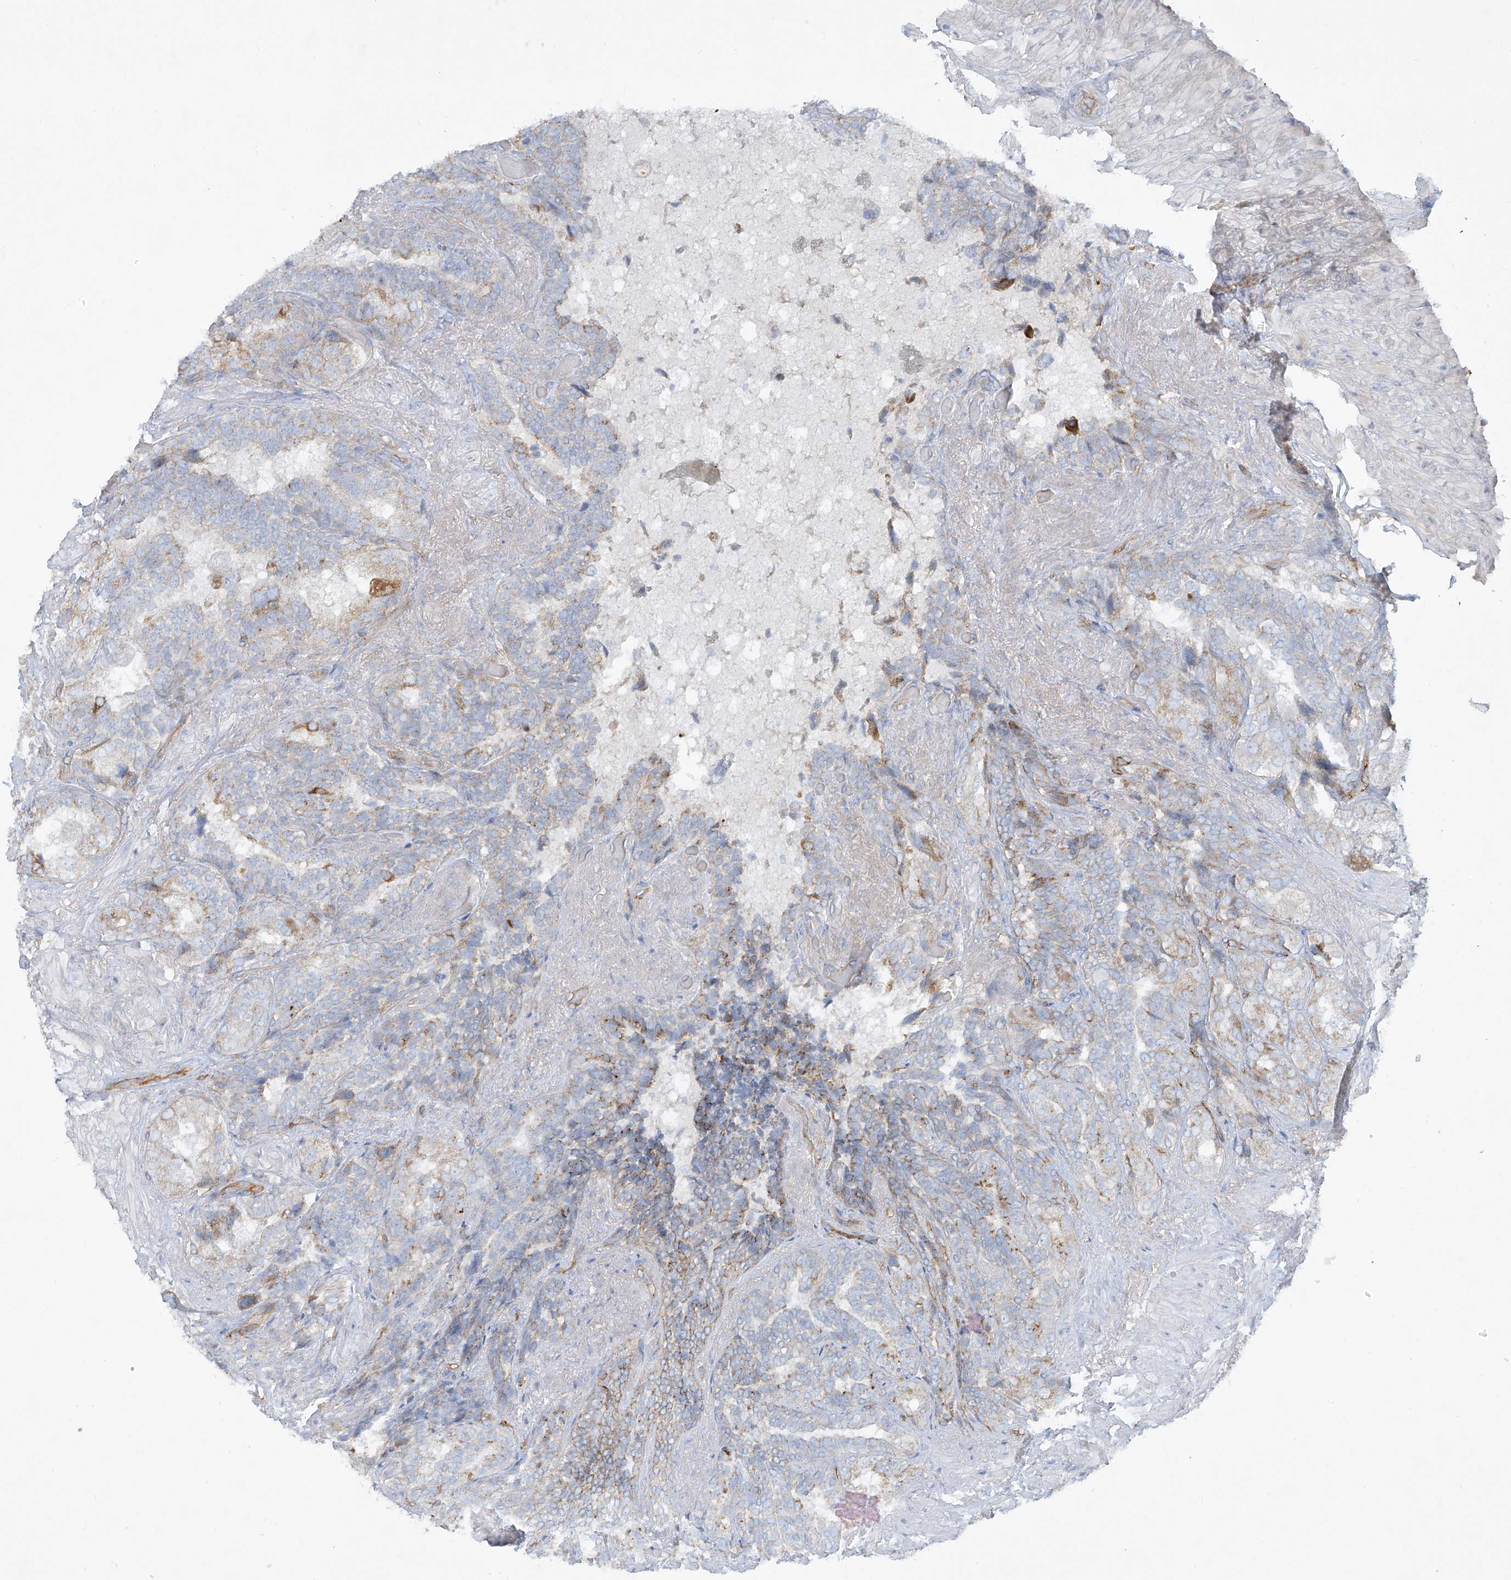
{"staining": {"intensity": "weak", "quantity": "25%-75%", "location": "cytoplasmic/membranous"}, "tissue": "seminal vesicle", "cell_type": "Glandular cells", "image_type": "normal", "snomed": [{"axis": "morphology", "description": "Normal tissue, NOS"}, {"axis": "topography", "description": "Seminal veicle"}, {"axis": "topography", "description": "Peripheral nerve tissue"}], "caption": "Protein staining reveals weak cytoplasmic/membranous positivity in about 25%-75% of glandular cells in normal seminal vesicle.", "gene": "VAMP5", "patient": {"sex": "male", "age": 63}}